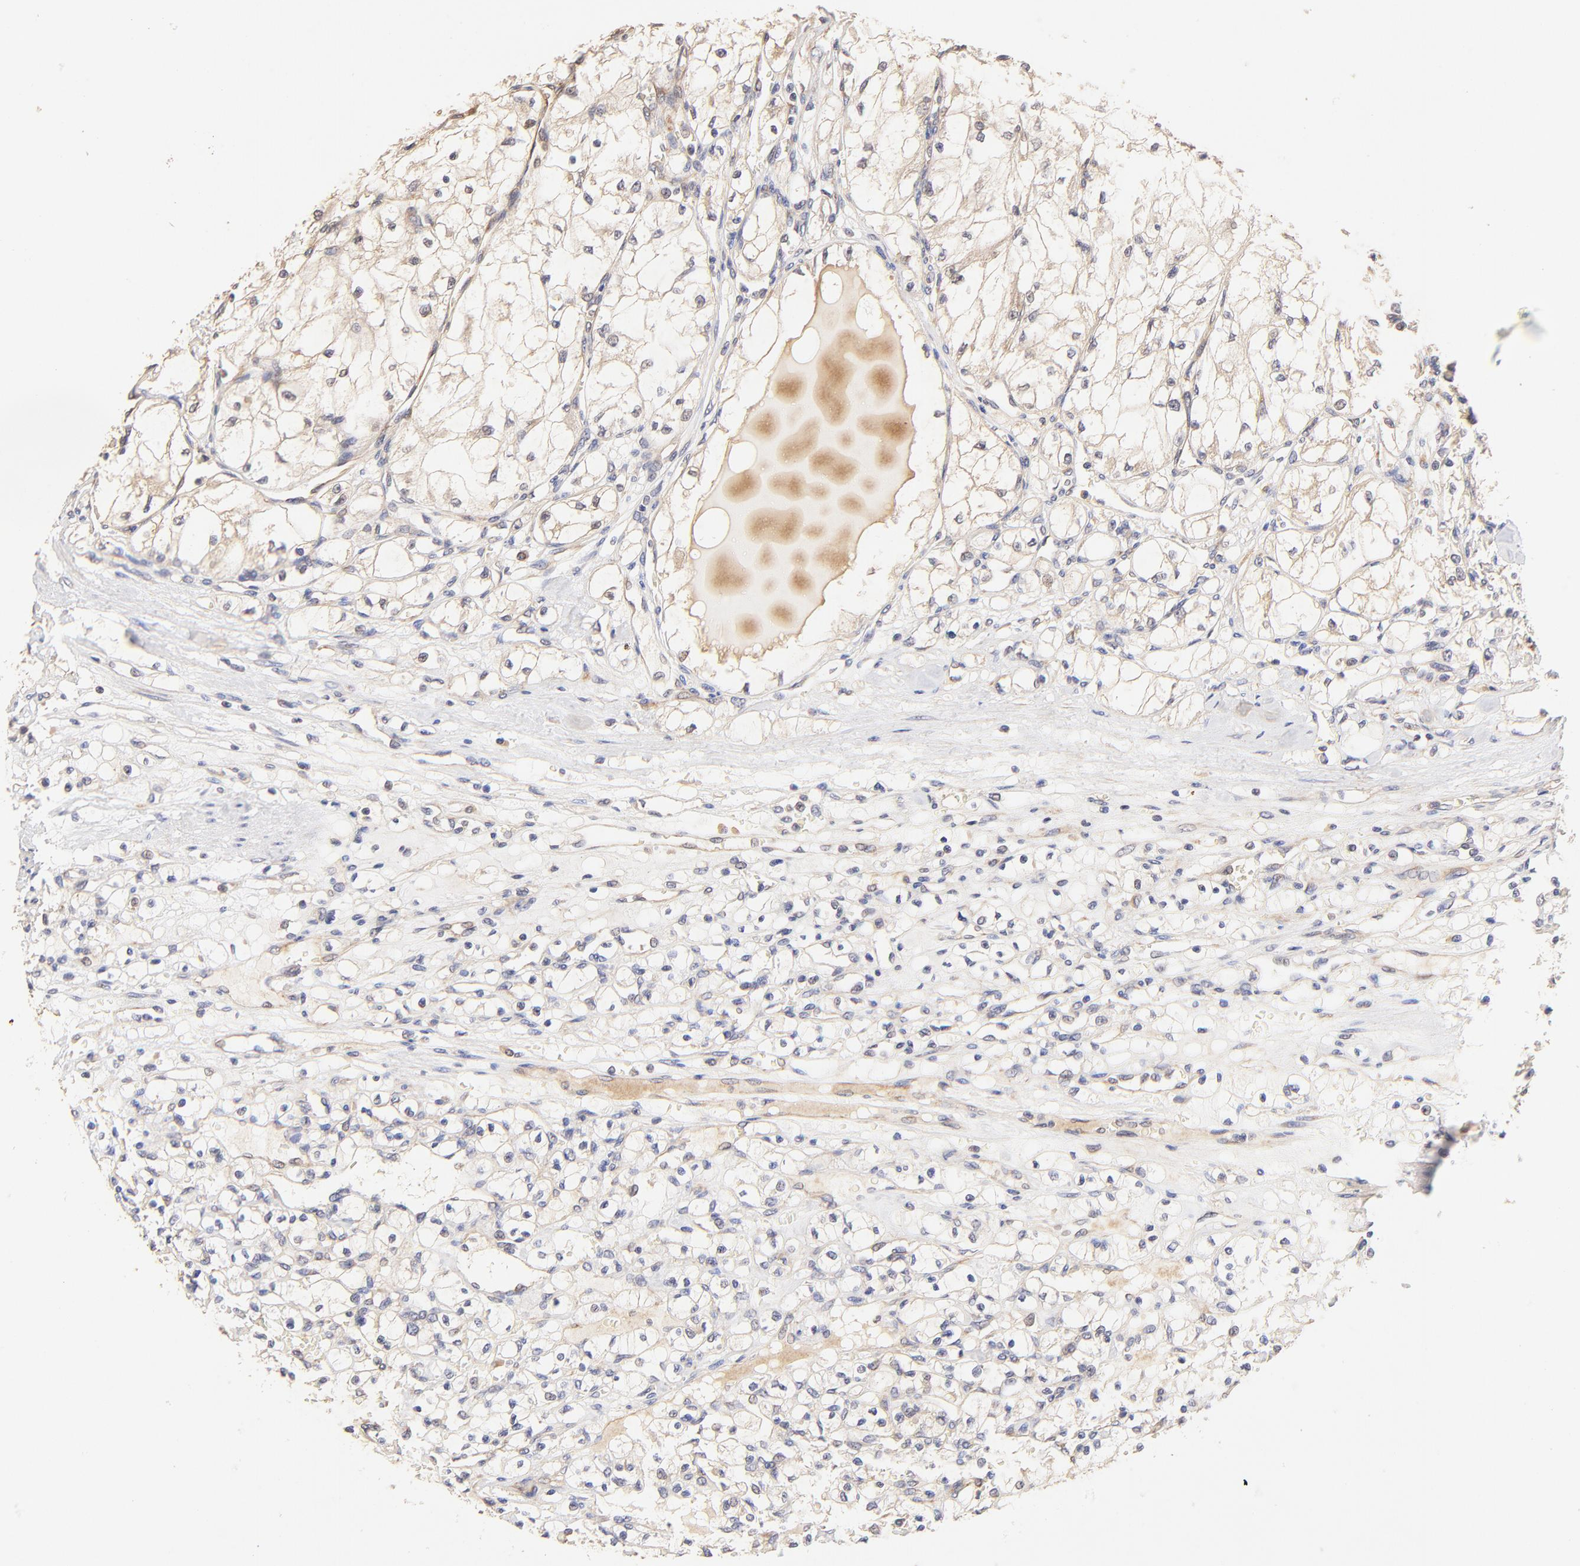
{"staining": {"intensity": "weak", "quantity": "25%-75%", "location": "cytoplasmic/membranous"}, "tissue": "renal cancer", "cell_type": "Tumor cells", "image_type": "cancer", "snomed": [{"axis": "morphology", "description": "Adenocarcinoma, NOS"}, {"axis": "topography", "description": "Kidney"}], "caption": "Protein expression analysis of human renal cancer reveals weak cytoplasmic/membranous positivity in approximately 25%-75% of tumor cells. The staining was performed using DAB to visualize the protein expression in brown, while the nuclei were stained in blue with hematoxylin (Magnification: 20x).", "gene": "TNFAIP3", "patient": {"sex": "male", "age": 61}}